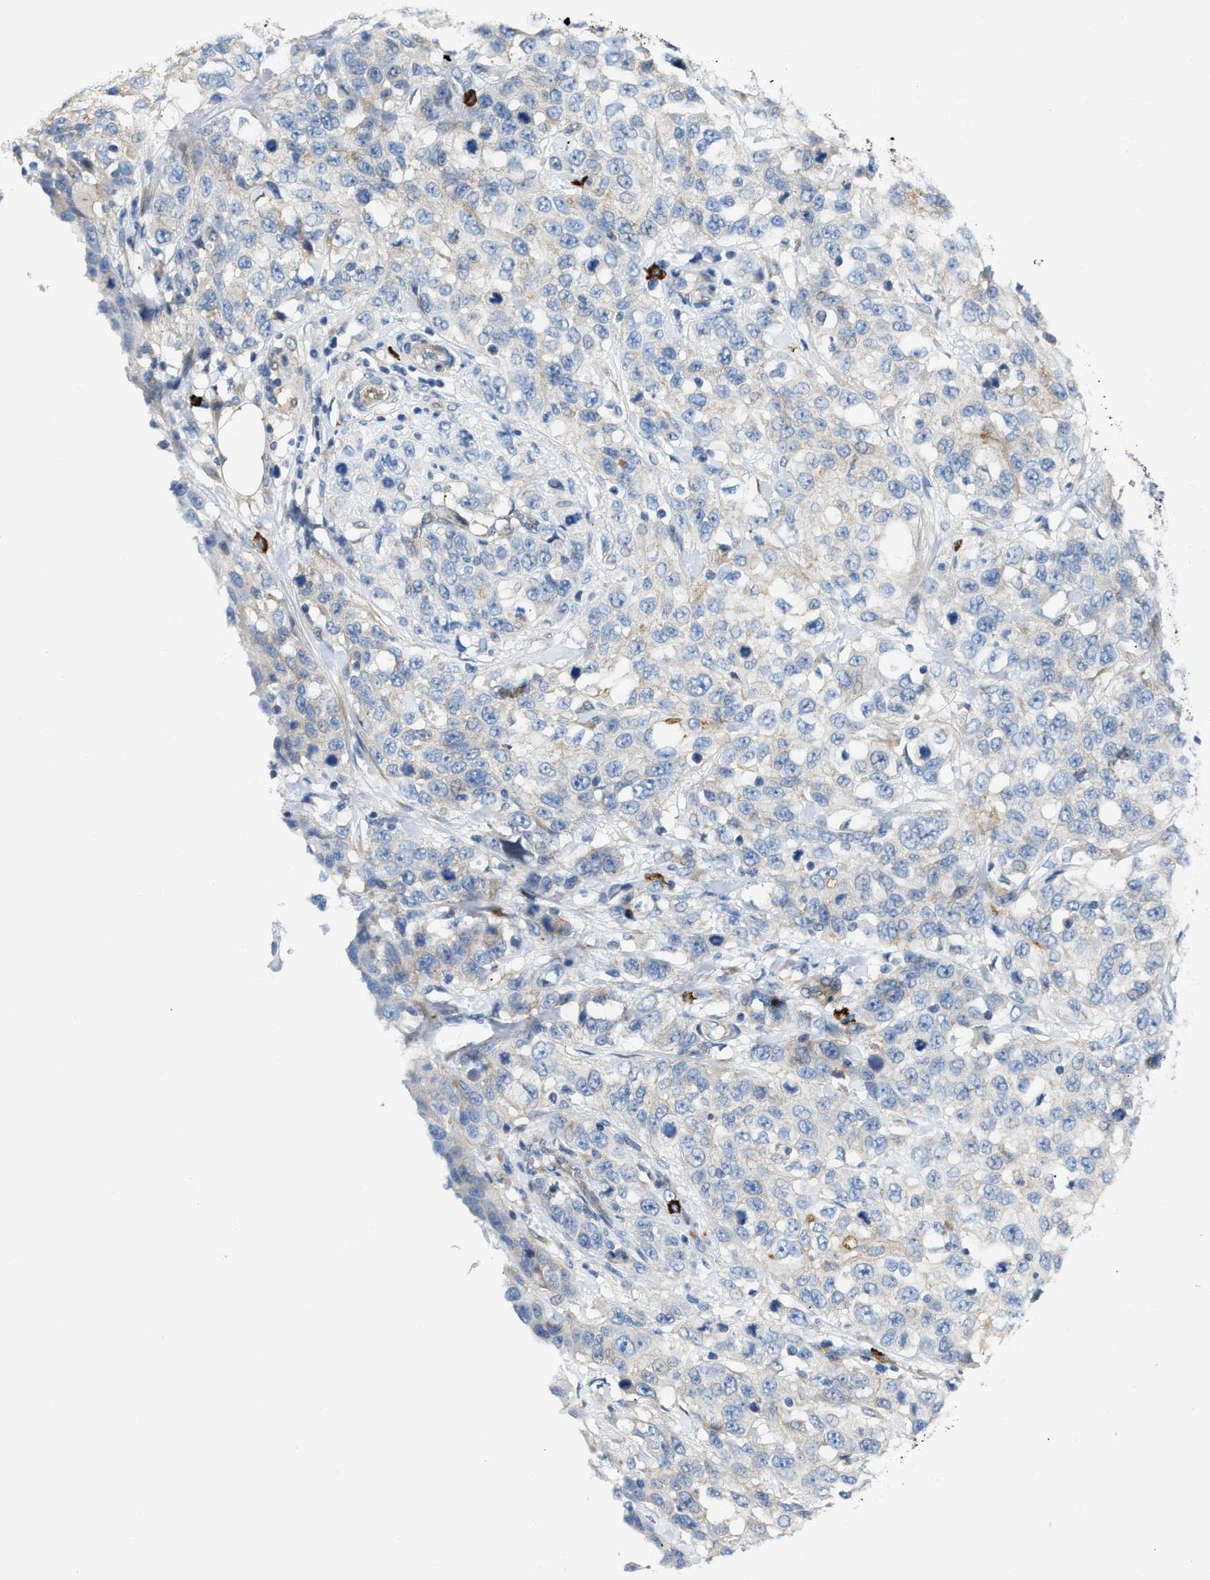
{"staining": {"intensity": "negative", "quantity": "none", "location": "none"}, "tissue": "stomach cancer", "cell_type": "Tumor cells", "image_type": "cancer", "snomed": [{"axis": "morphology", "description": "Normal tissue, NOS"}, {"axis": "morphology", "description": "Adenocarcinoma, NOS"}, {"axis": "topography", "description": "Stomach"}], "caption": "An immunohistochemistry (IHC) histopathology image of stomach cancer (adenocarcinoma) is shown. There is no staining in tumor cells of stomach cancer (adenocarcinoma).", "gene": "FHL1", "patient": {"sex": "male", "age": 48}}